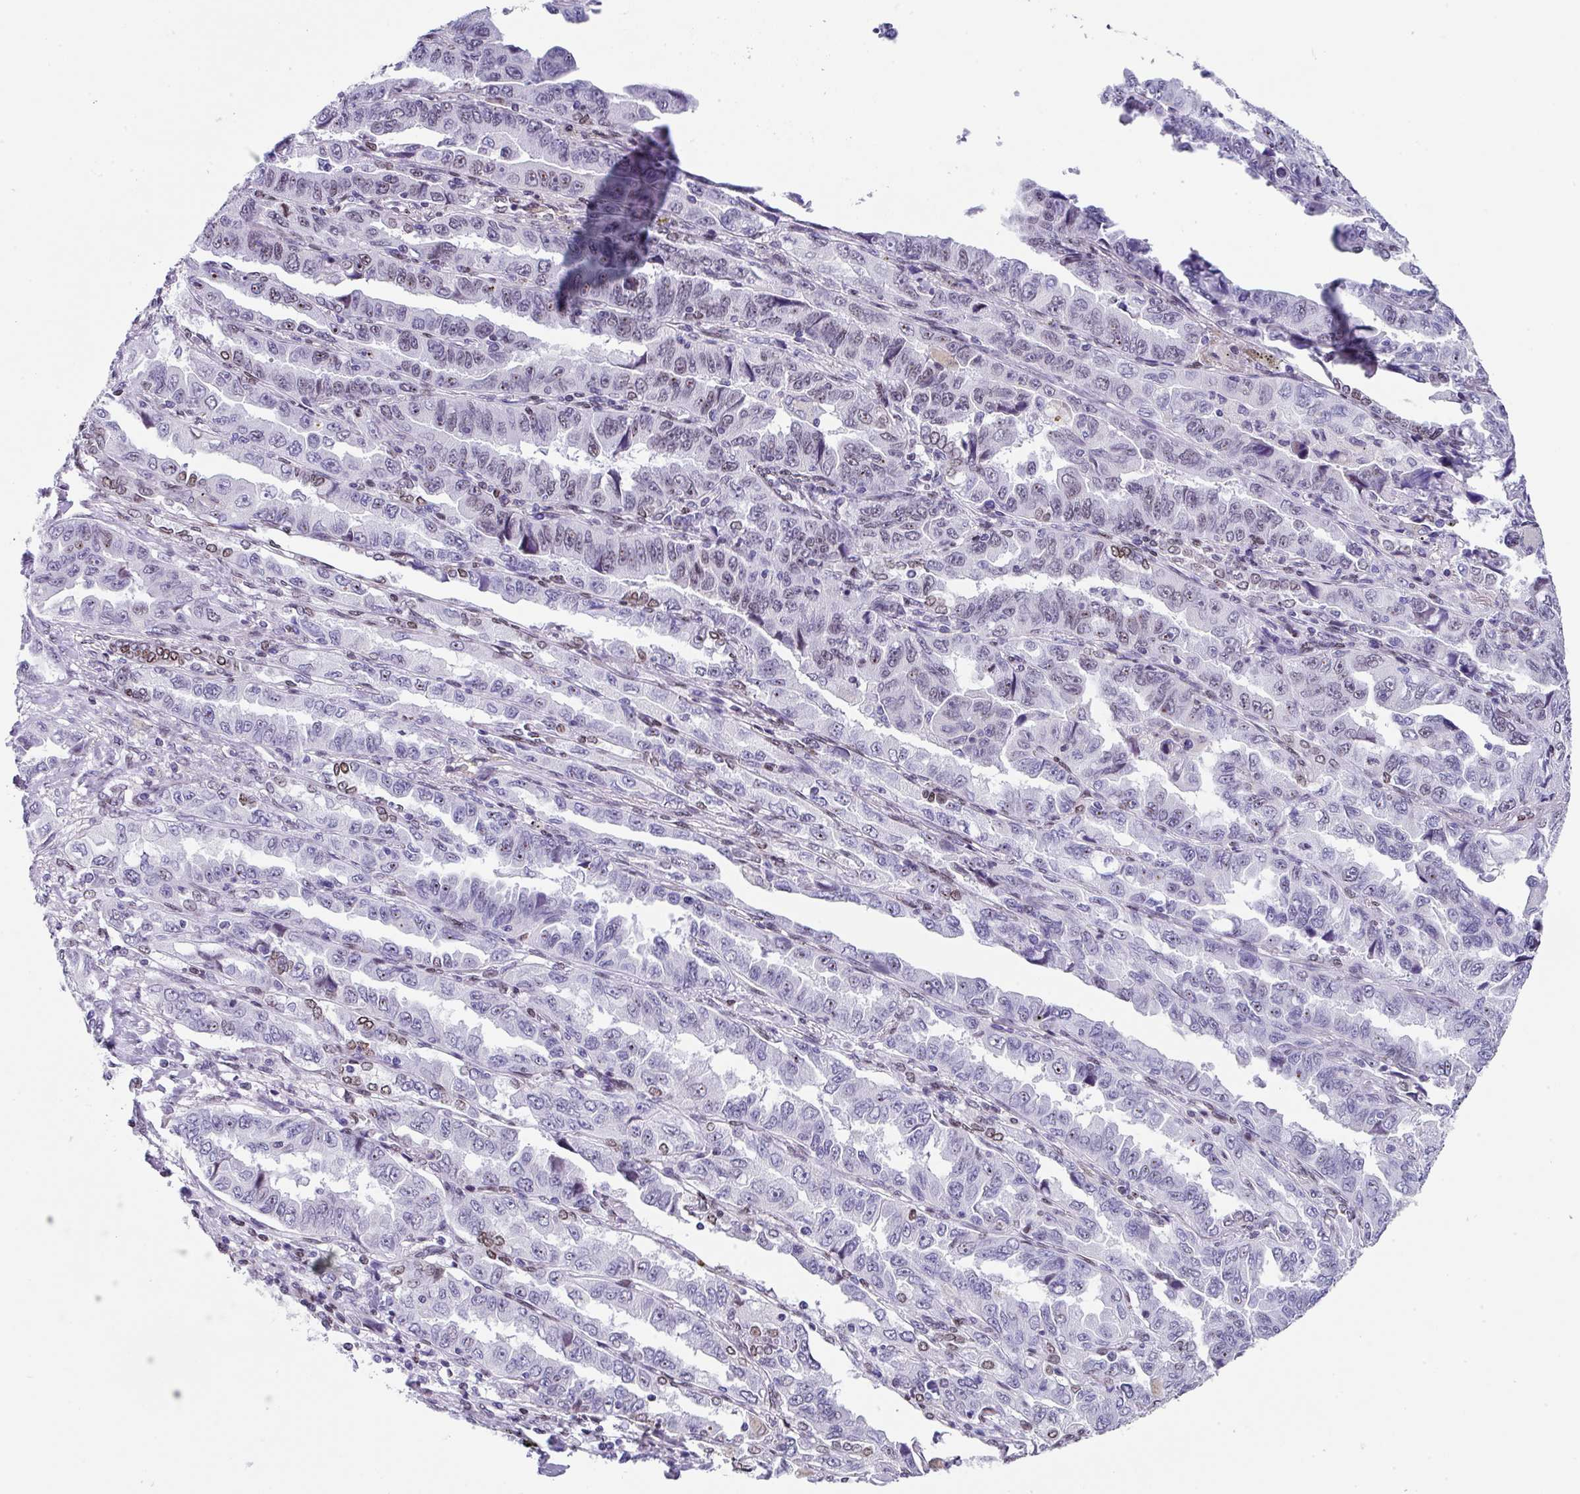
{"staining": {"intensity": "weak", "quantity": "25%-75%", "location": "nuclear"}, "tissue": "lung cancer", "cell_type": "Tumor cells", "image_type": "cancer", "snomed": [{"axis": "morphology", "description": "Adenocarcinoma, NOS"}, {"axis": "topography", "description": "Lung"}], "caption": "Tumor cells reveal weak nuclear expression in approximately 25%-75% of cells in lung cancer.", "gene": "TCF3", "patient": {"sex": "female", "age": 51}}